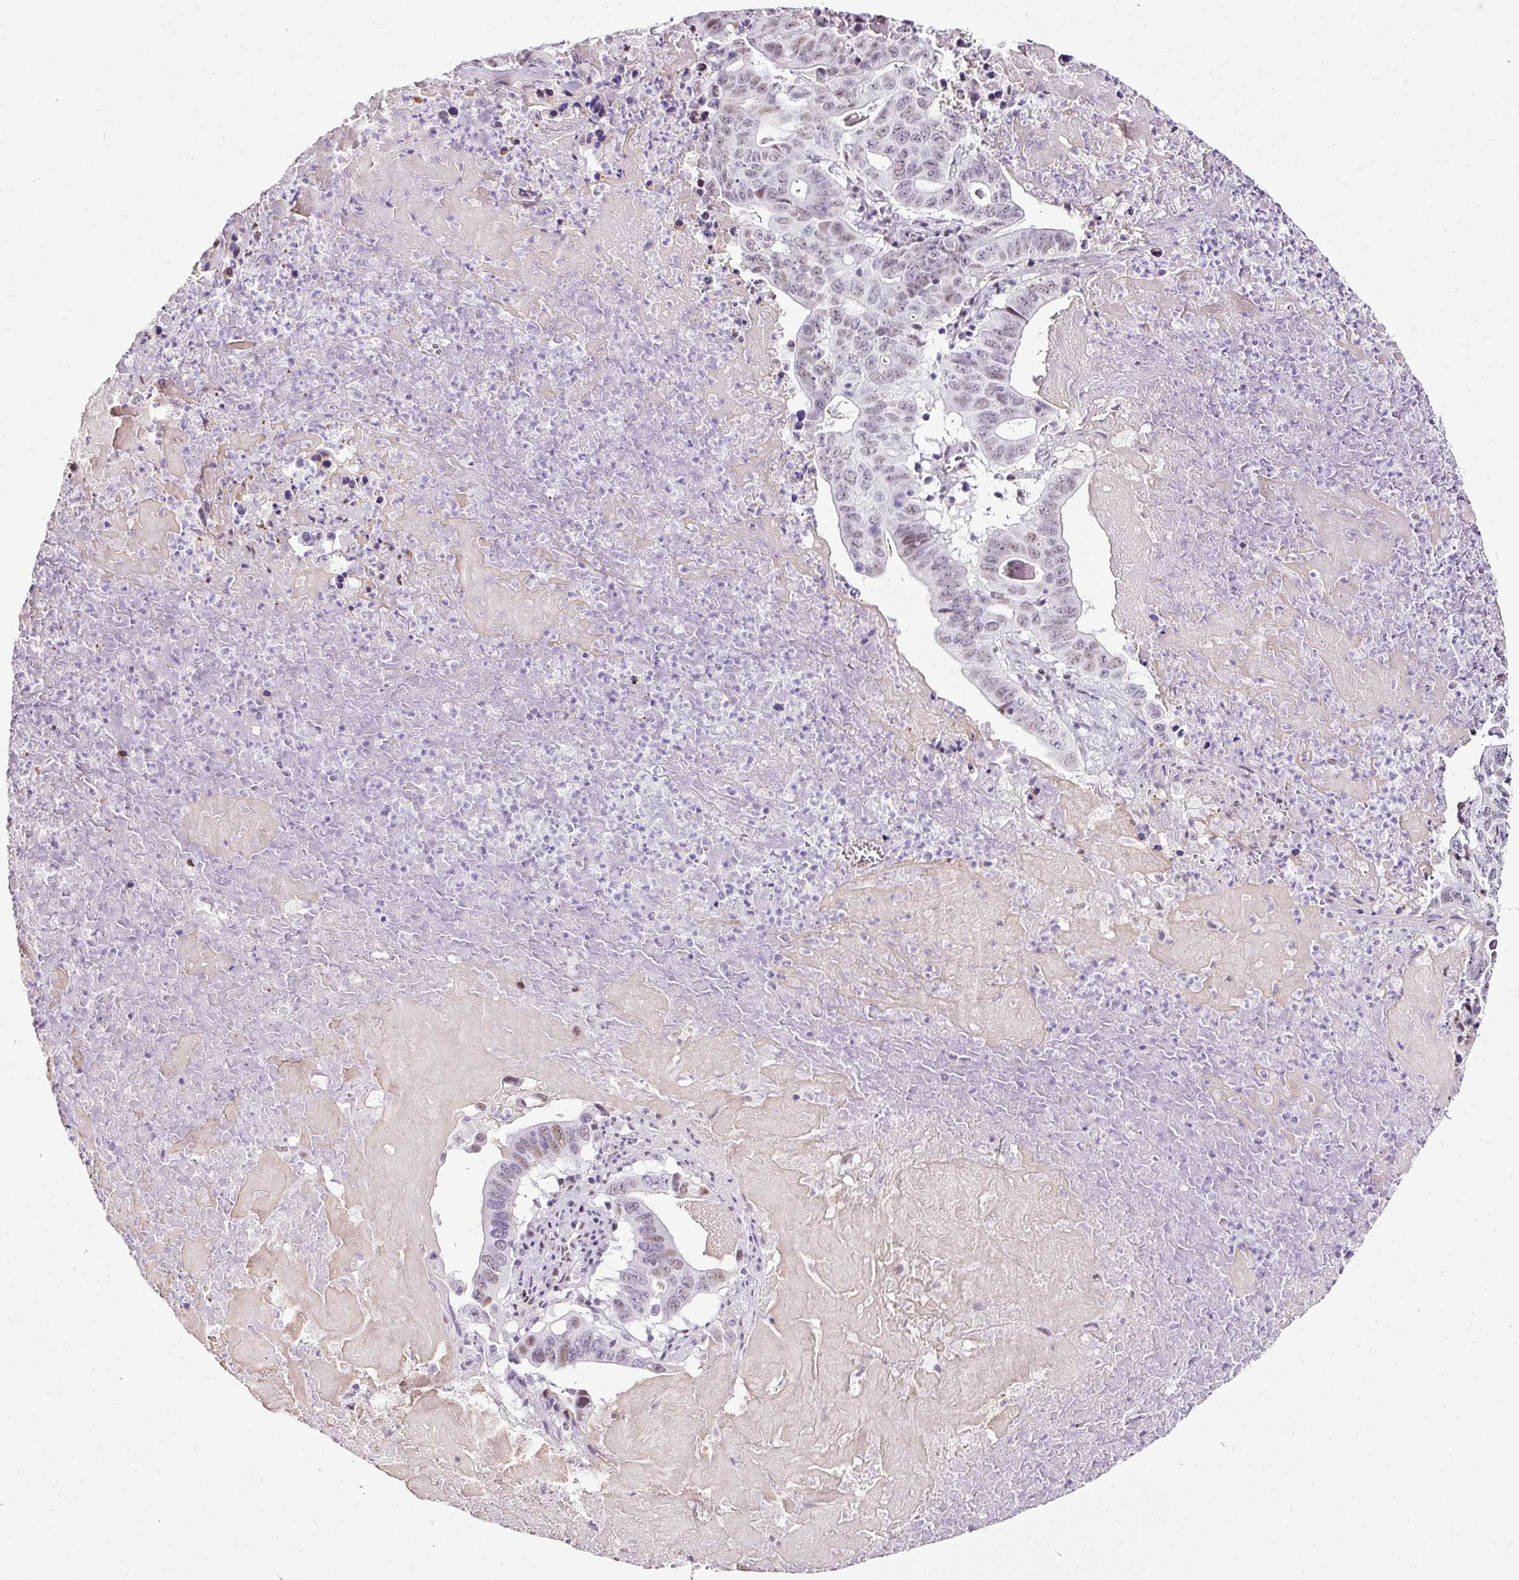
{"staining": {"intensity": "weak", "quantity": ">75%", "location": "nuclear"}, "tissue": "lung cancer", "cell_type": "Tumor cells", "image_type": "cancer", "snomed": [{"axis": "morphology", "description": "Adenocarcinoma, NOS"}, {"axis": "topography", "description": "Lung"}], "caption": "High-power microscopy captured an immunohistochemistry micrograph of lung cancer (adenocarcinoma), revealing weak nuclear expression in about >75% of tumor cells. The staining was performed using DAB (3,3'-diaminobenzidine) to visualize the protein expression in brown, while the nuclei were stained in blue with hematoxylin (Magnification: 20x).", "gene": "PDE6B", "patient": {"sex": "female", "age": 60}}